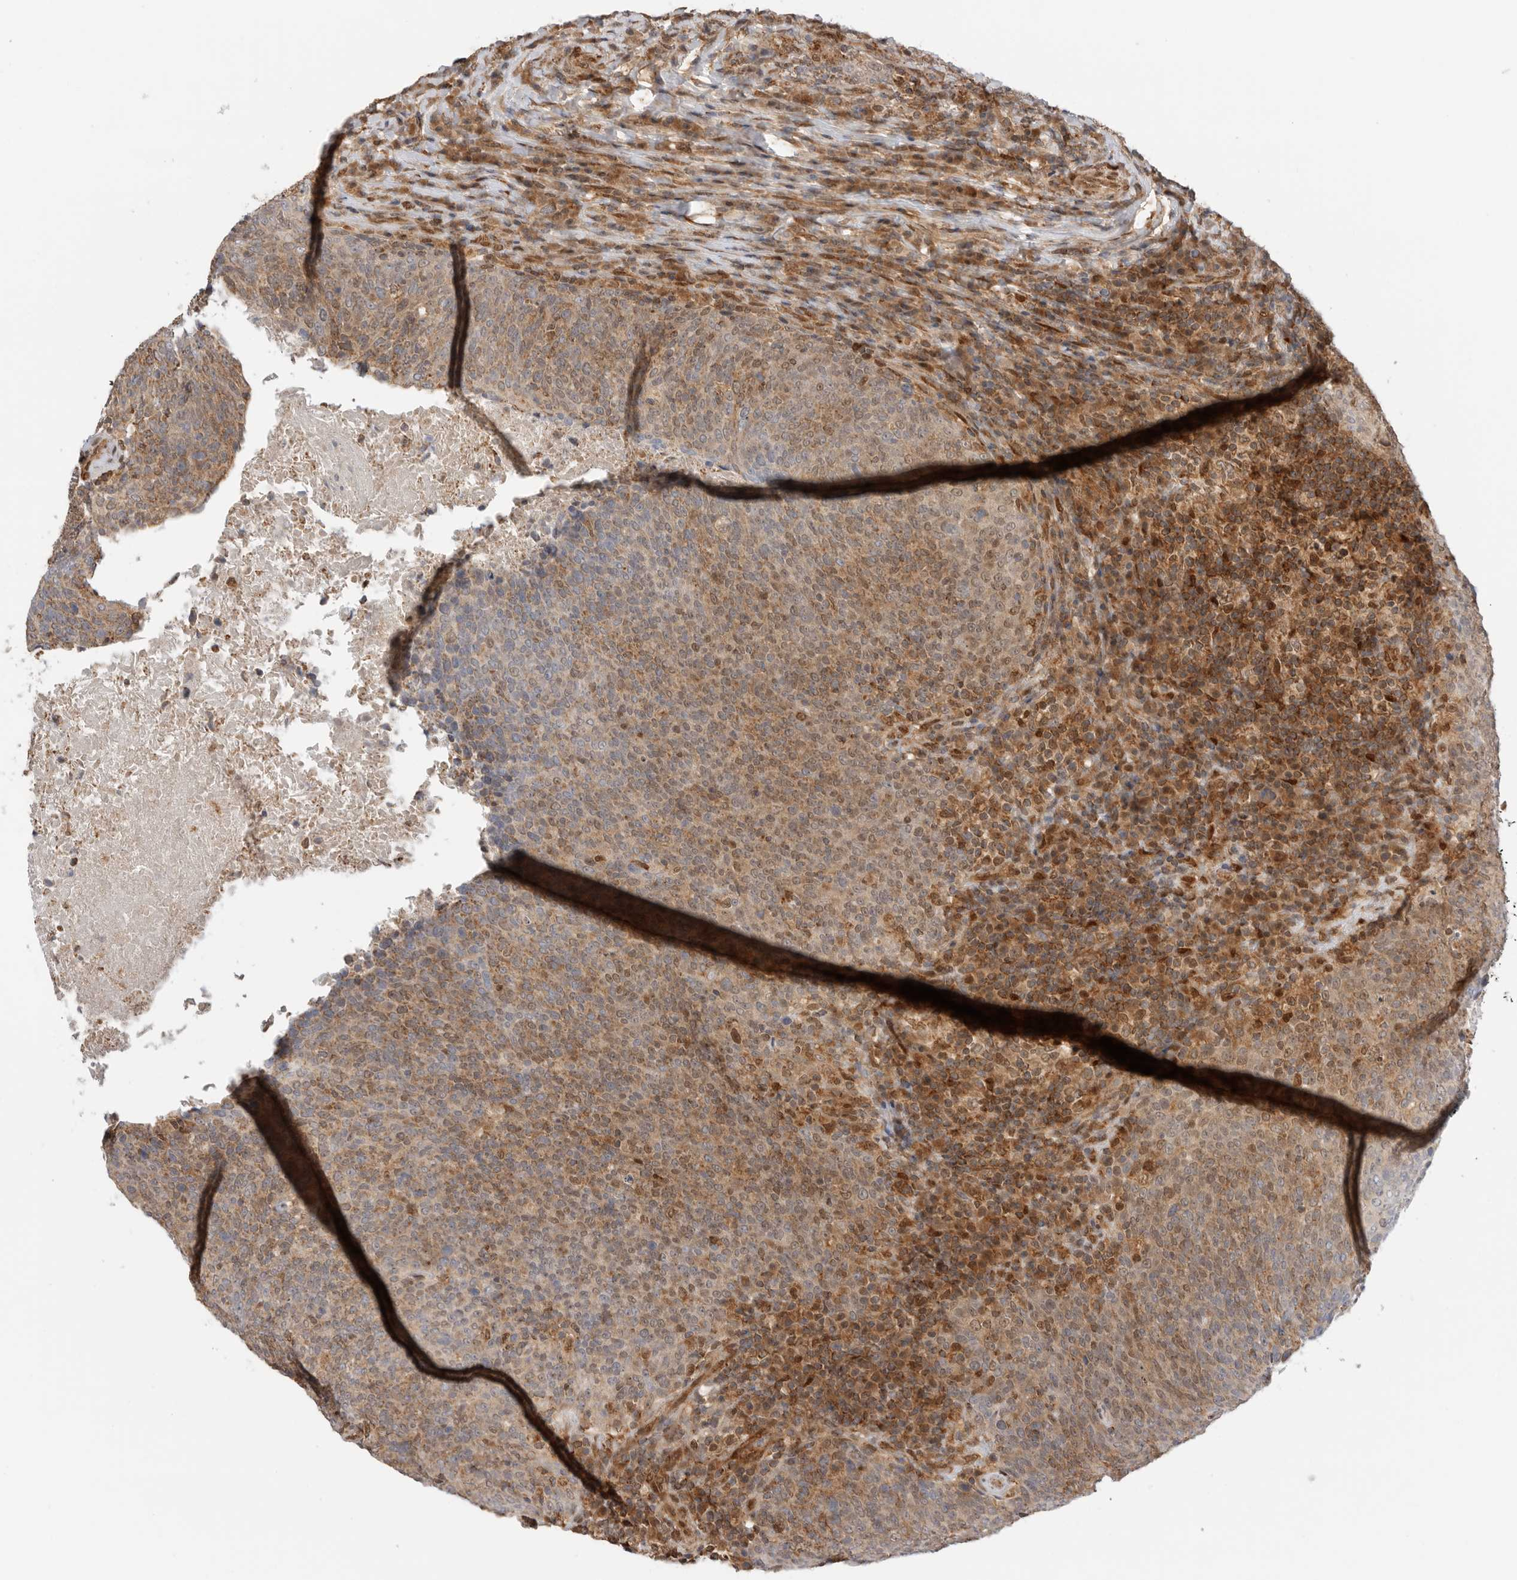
{"staining": {"intensity": "moderate", "quantity": "<25%", "location": "cytoplasmic/membranous,nuclear"}, "tissue": "head and neck cancer", "cell_type": "Tumor cells", "image_type": "cancer", "snomed": [{"axis": "morphology", "description": "Squamous cell carcinoma, NOS"}, {"axis": "morphology", "description": "Squamous cell carcinoma, metastatic, NOS"}, {"axis": "topography", "description": "Lymph node"}, {"axis": "topography", "description": "Head-Neck"}], "caption": "Human head and neck cancer stained for a protein (brown) demonstrates moderate cytoplasmic/membranous and nuclear positive positivity in about <25% of tumor cells.", "gene": "DCAF8", "patient": {"sex": "male", "age": 62}}